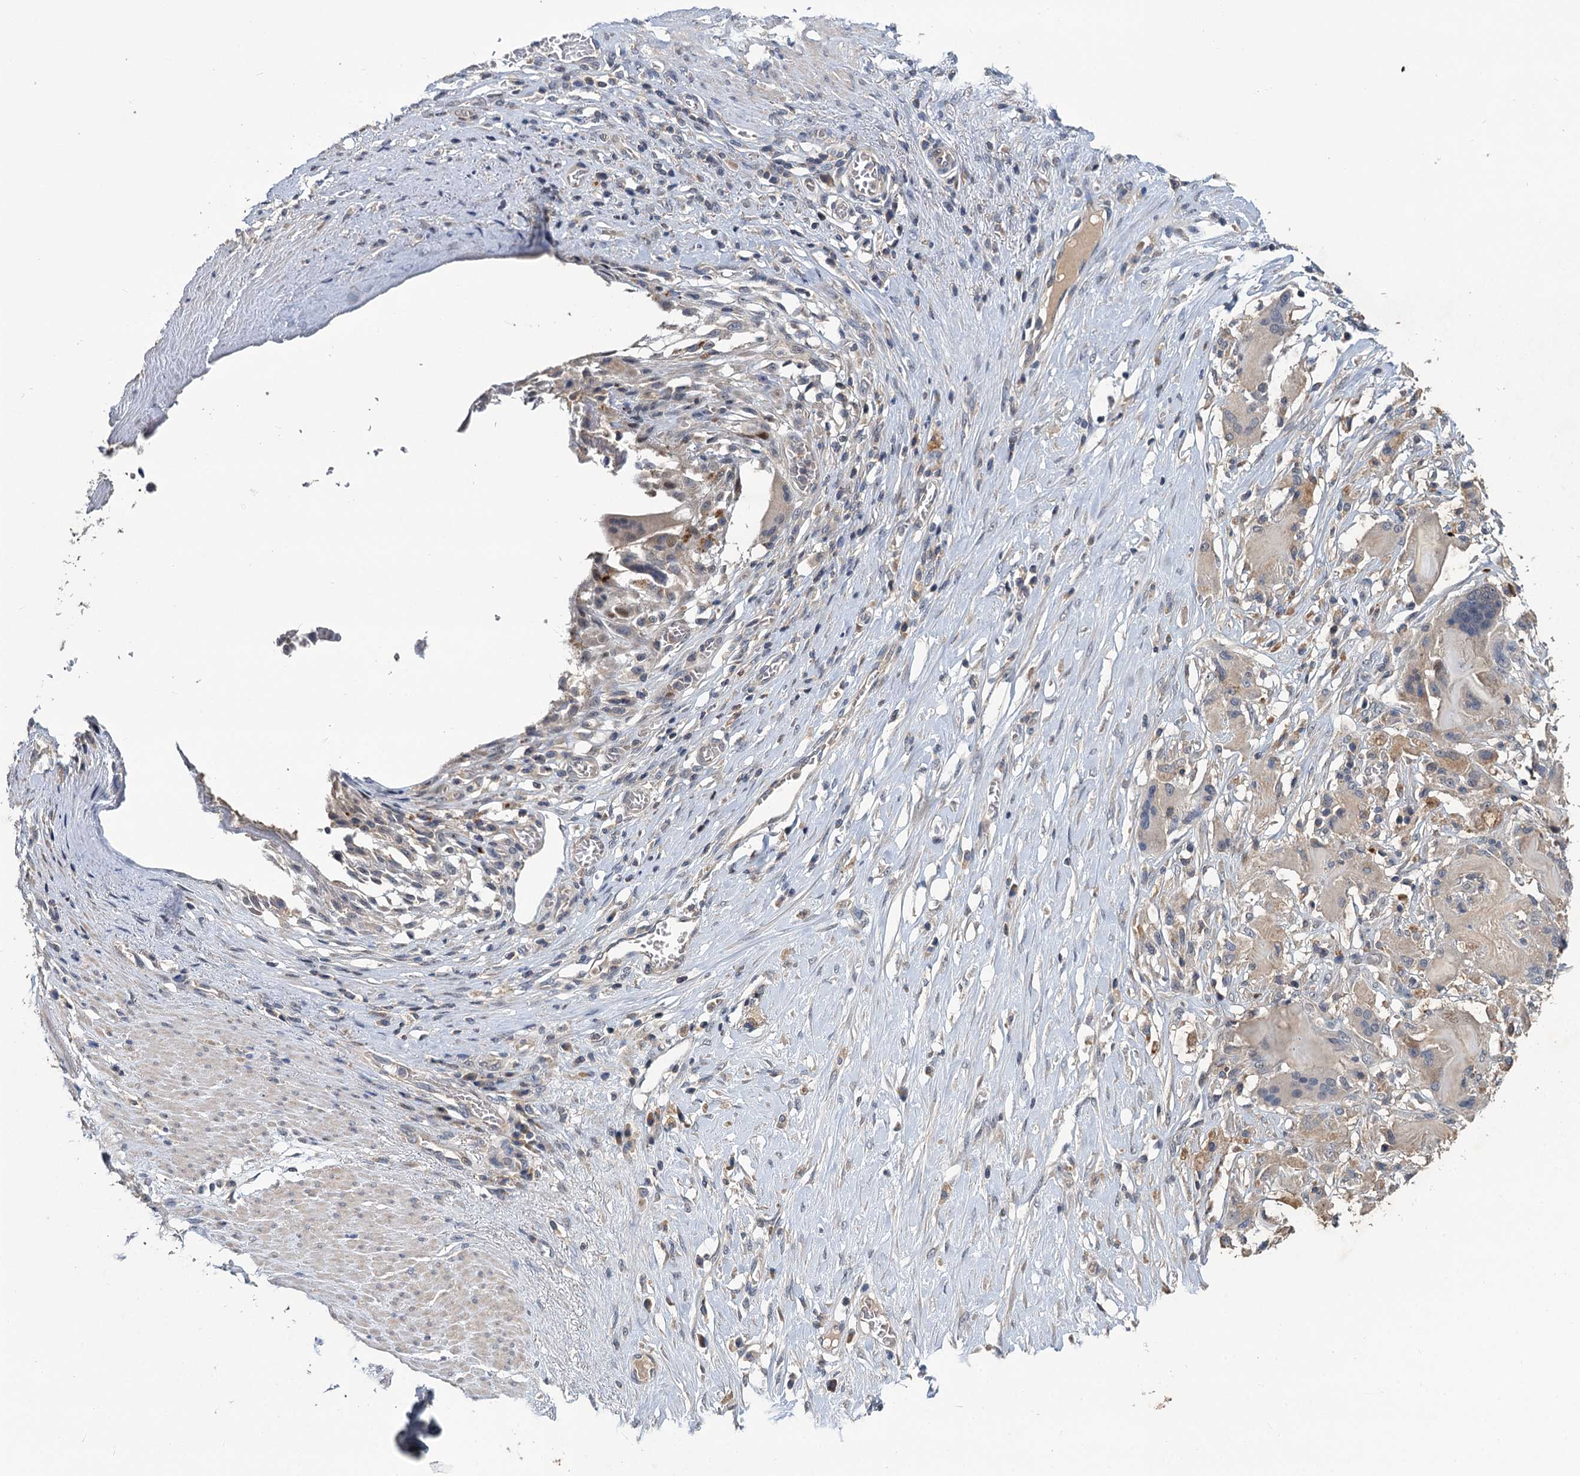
{"staining": {"intensity": "weak", "quantity": "25%-75%", "location": "cytoplasmic/membranous"}, "tissue": "stomach cancer", "cell_type": "Tumor cells", "image_type": "cancer", "snomed": [{"axis": "morphology", "description": "Adenocarcinoma, NOS"}, {"axis": "morphology", "description": "Adenocarcinoma, High grade"}, {"axis": "topography", "description": "Stomach, upper"}, {"axis": "topography", "description": "Stomach, lower"}], "caption": "IHC photomicrograph of human adenocarcinoma (stomach) stained for a protein (brown), which reveals low levels of weak cytoplasmic/membranous expression in approximately 25%-75% of tumor cells.", "gene": "TMEM39A", "patient": {"sex": "female", "age": 65}}